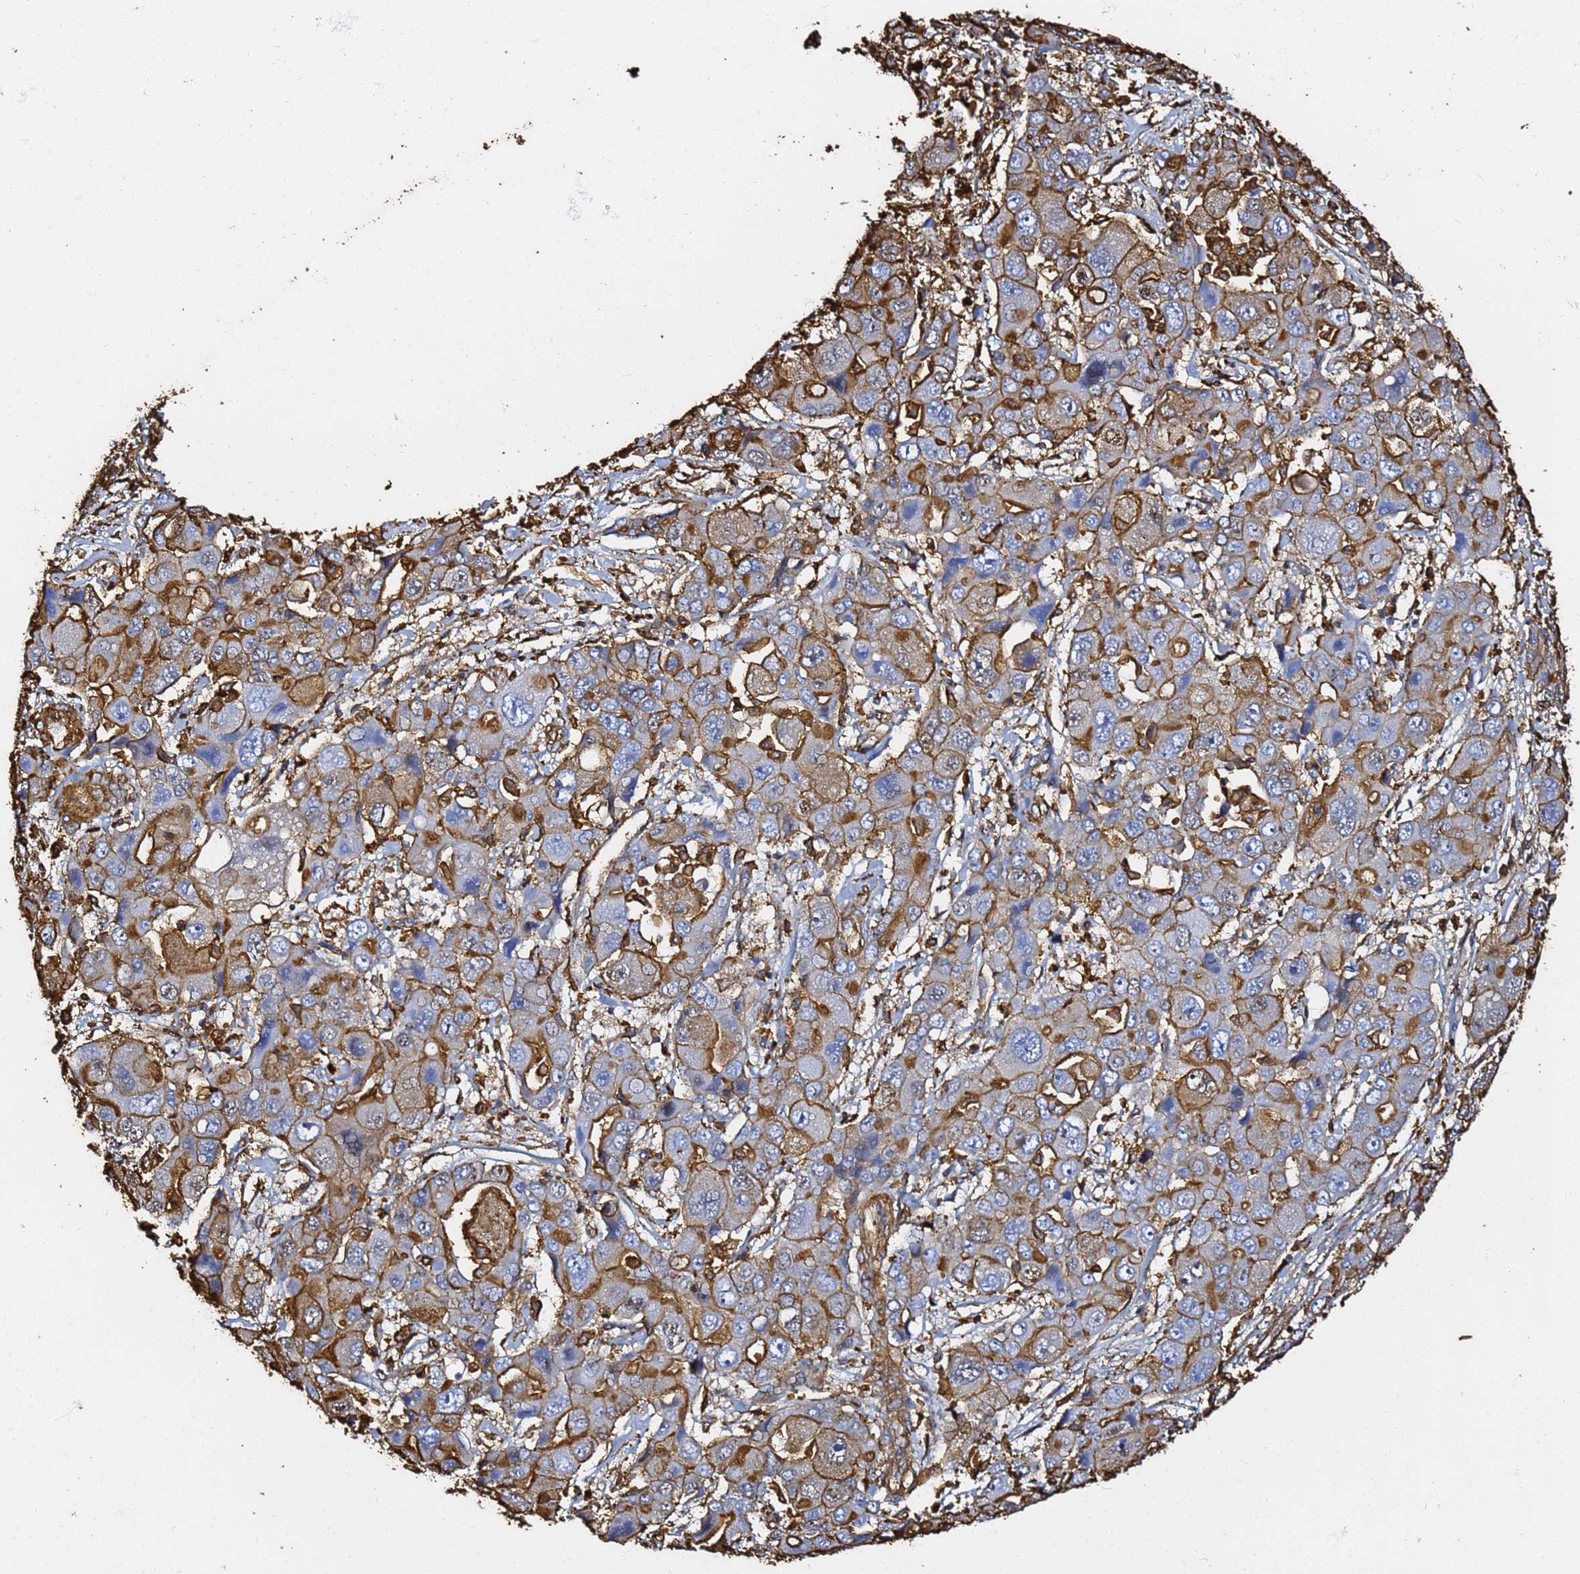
{"staining": {"intensity": "moderate", "quantity": "25%-75%", "location": "cytoplasmic/membranous"}, "tissue": "liver cancer", "cell_type": "Tumor cells", "image_type": "cancer", "snomed": [{"axis": "morphology", "description": "Cholangiocarcinoma"}, {"axis": "topography", "description": "Liver"}], "caption": "There is medium levels of moderate cytoplasmic/membranous positivity in tumor cells of liver cholangiocarcinoma, as demonstrated by immunohistochemical staining (brown color).", "gene": "ACTB", "patient": {"sex": "male", "age": 67}}